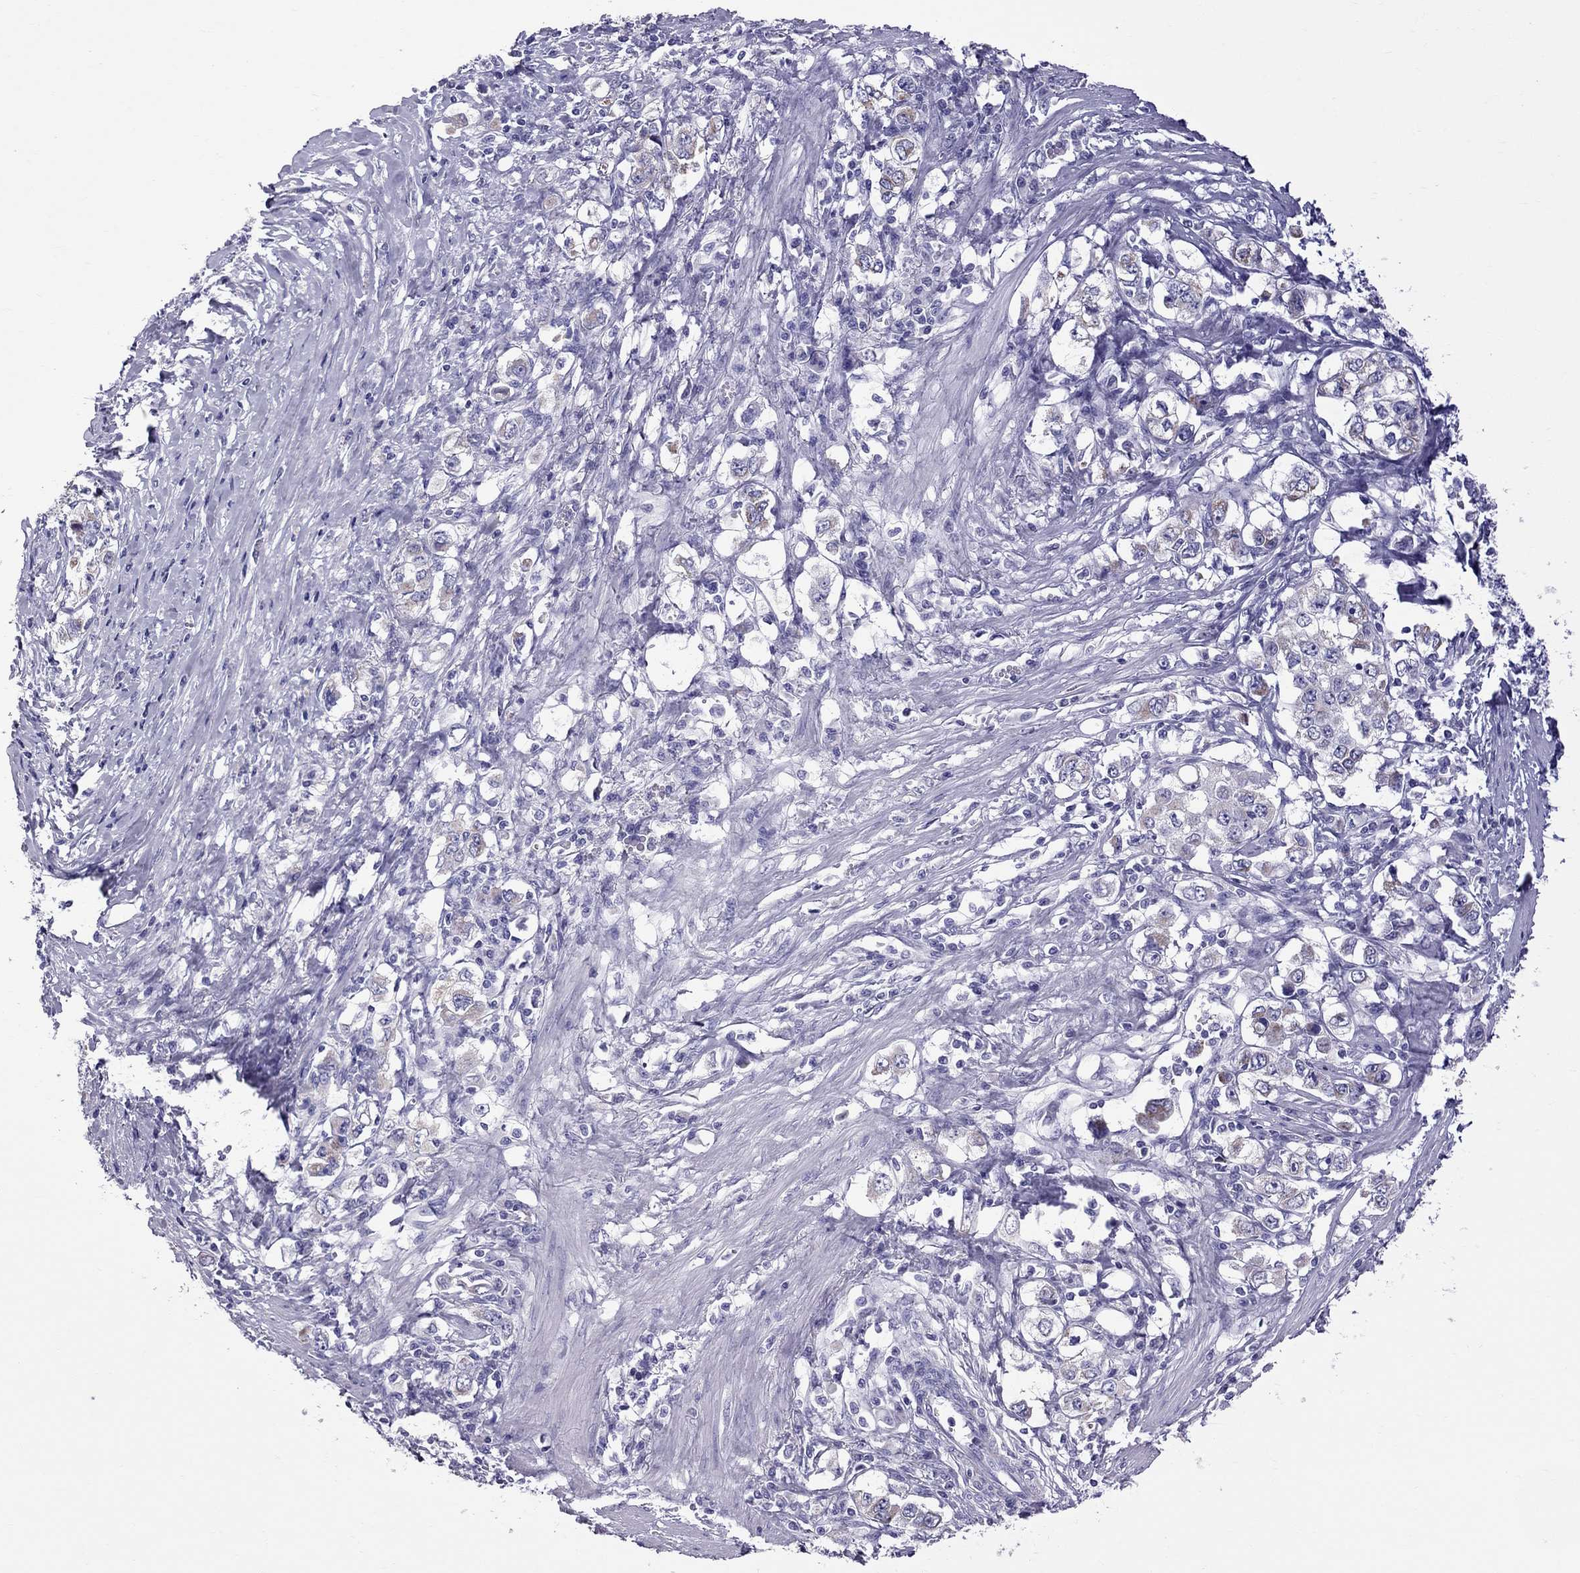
{"staining": {"intensity": "negative", "quantity": "none", "location": "none"}, "tissue": "stomach cancer", "cell_type": "Tumor cells", "image_type": "cancer", "snomed": [{"axis": "morphology", "description": "Adenocarcinoma, NOS"}, {"axis": "topography", "description": "Stomach, lower"}], "caption": "Micrograph shows no significant protein expression in tumor cells of stomach cancer (adenocarcinoma). (DAB immunohistochemistry with hematoxylin counter stain).", "gene": "TTLL13", "patient": {"sex": "female", "age": 72}}